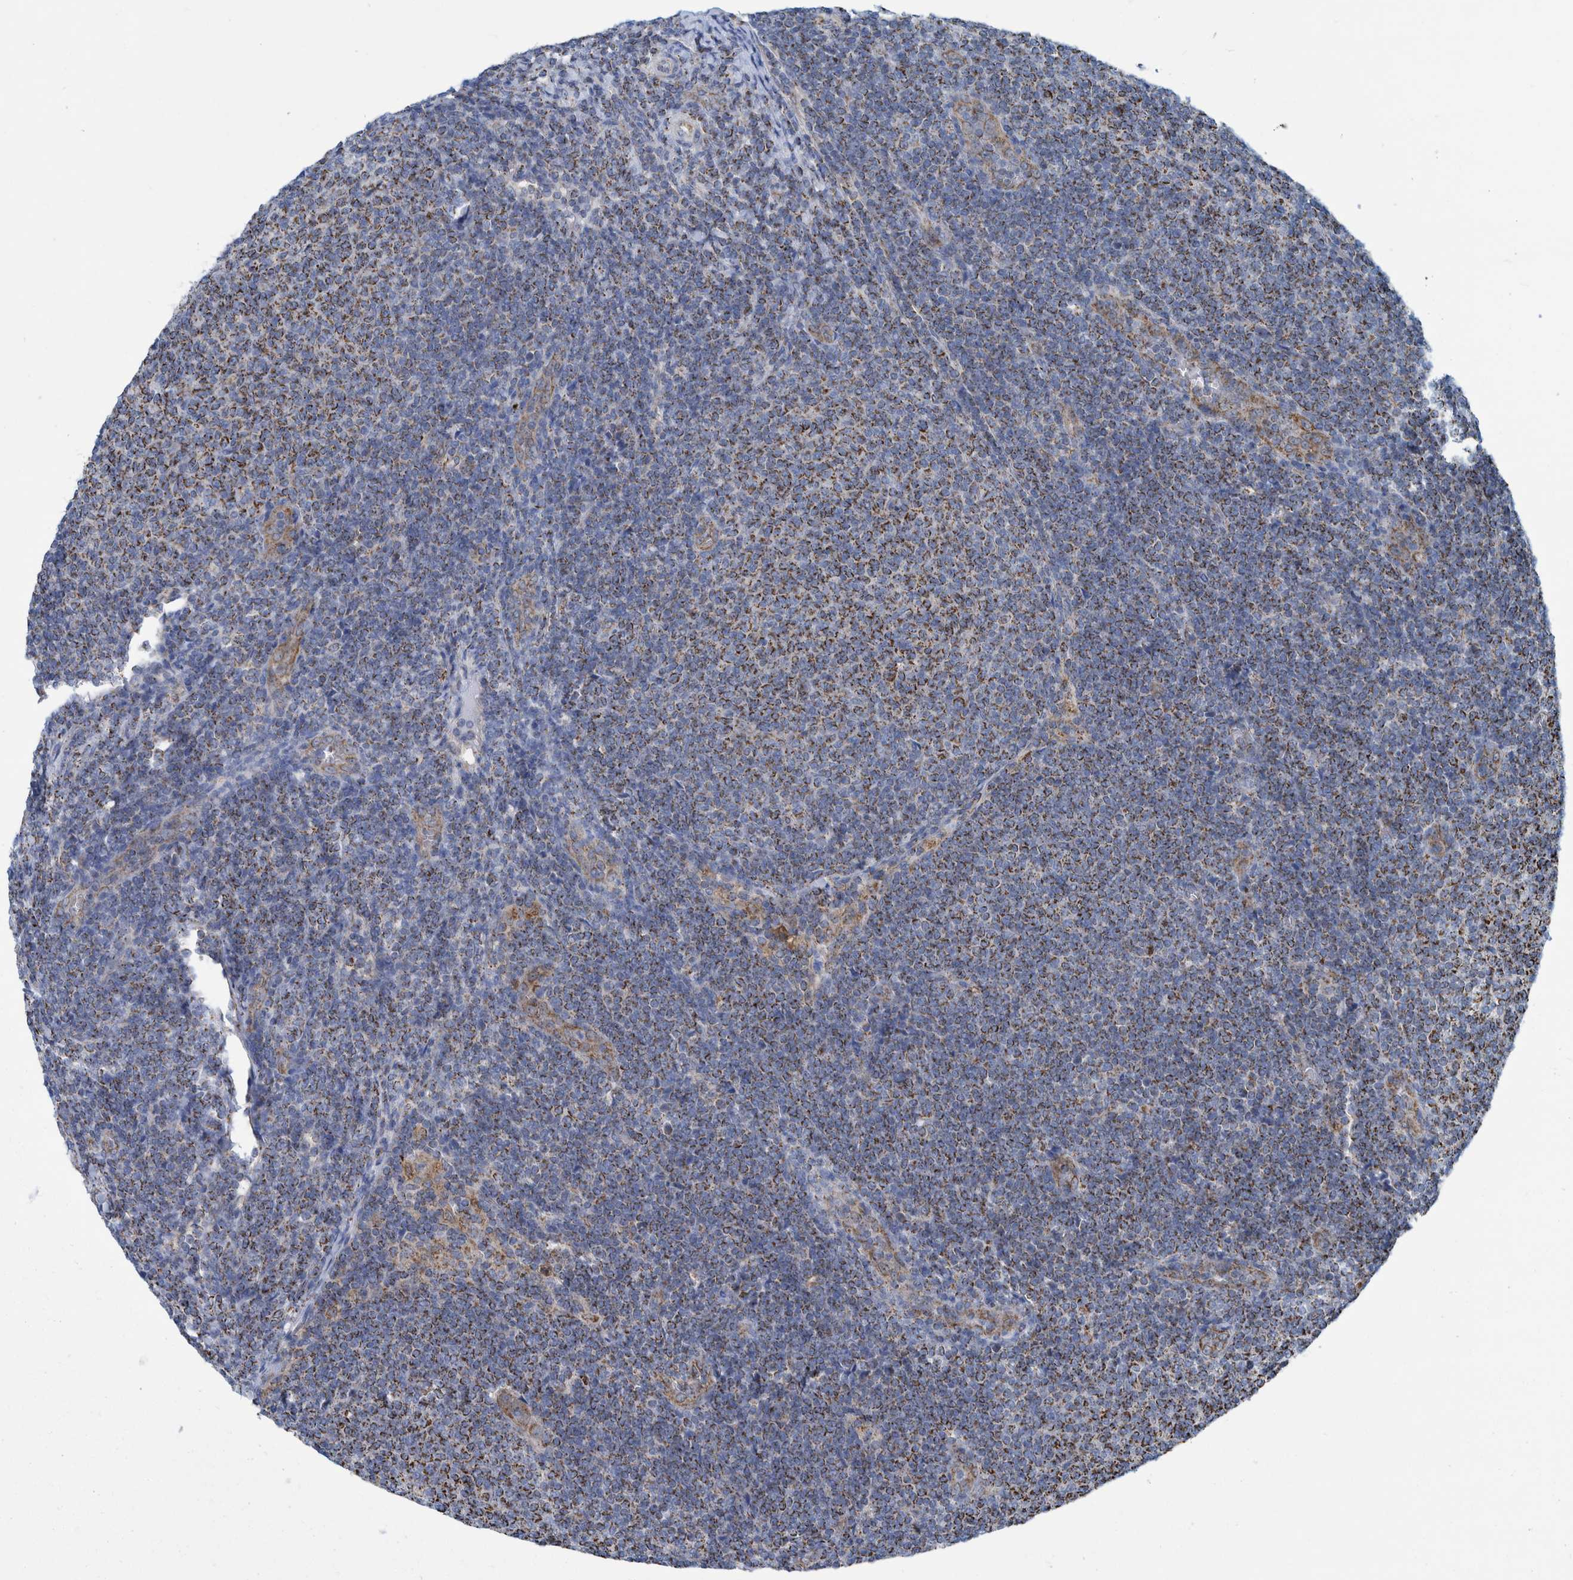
{"staining": {"intensity": "moderate", "quantity": ">75%", "location": "cytoplasmic/membranous"}, "tissue": "lymphoma", "cell_type": "Tumor cells", "image_type": "cancer", "snomed": [{"axis": "morphology", "description": "Malignant lymphoma, non-Hodgkin's type, Low grade"}, {"axis": "topography", "description": "Lymph node"}], "caption": "Immunohistochemical staining of lymphoma demonstrates medium levels of moderate cytoplasmic/membranous staining in about >75% of tumor cells.", "gene": "MRPS7", "patient": {"sex": "male", "age": 66}}